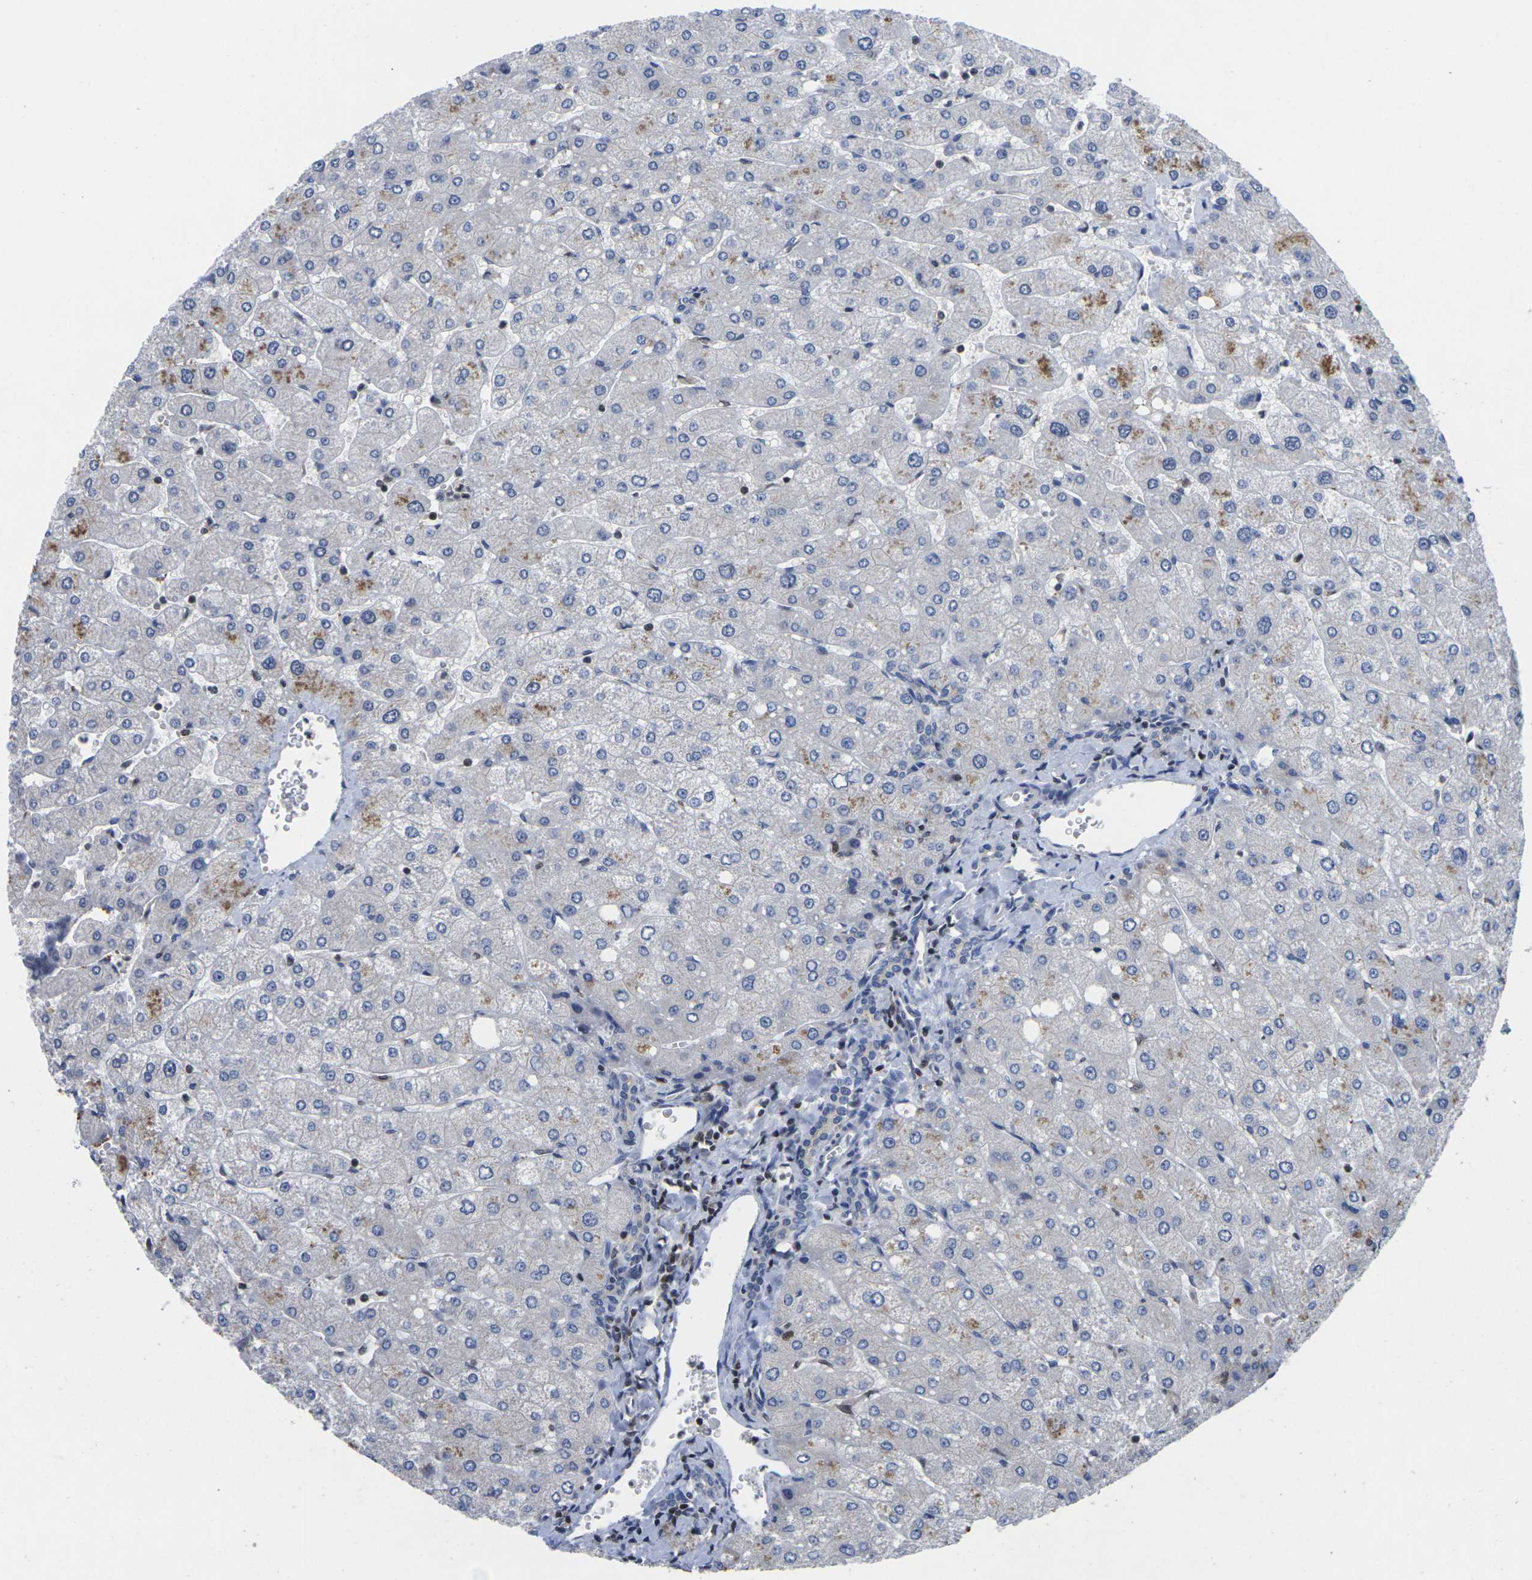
{"staining": {"intensity": "negative", "quantity": "none", "location": "none"}, "tissue": "liver", "cell_type": "Cholangiocytes", "image_type": "normal", "snomed": [{"axis": "morphology", "description": "Normal tissue, NOS"}, {"axis": "topography", "description": "Liver"}], "caption": "Micrograph shows no significant protein positivity in cholangiocytes of benign liver. Brightfield microscopy of IHC stained with DAB (3,3'-diaminobenzidine) (brown) and hematoxylin (blue), captured at high magnification.", "gene": "IKZF1", "patient": {"sex": "male", "age": 55}}